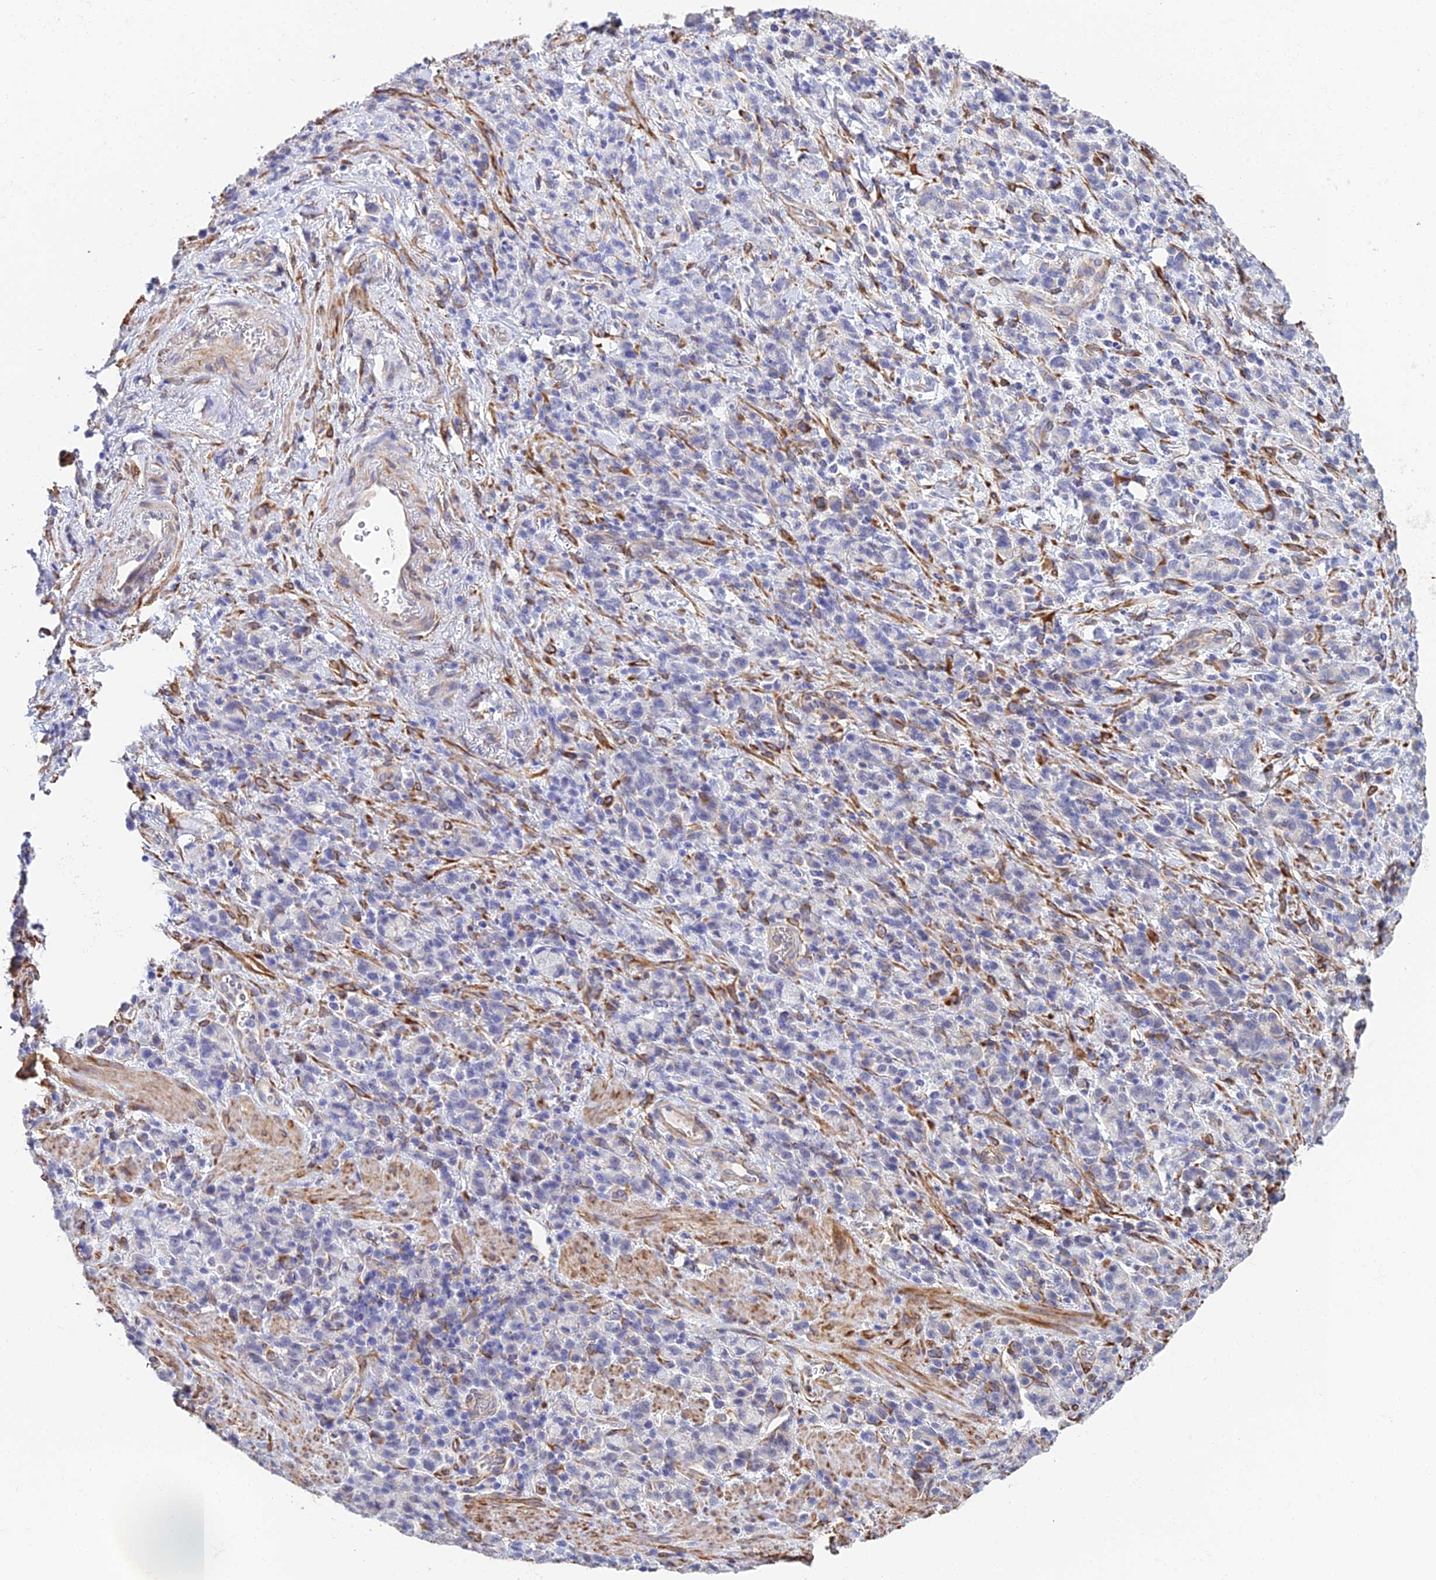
{"staining": {"intensity": "negative", "quantity": "none", "location": "none"}, "tissue": "stomach cancer", "cell_type": "Tumor cells", "image_type": "cancer", "snomed": [{"axis": "morphology", "description": "Adenocarcinoma, NOS"}, {"axis": "topography", "description": "Stomach"}], "caption": "IHC image of stomach cancer stained for a protein (brown), which displays no positivity in tumor cells.", "gene": "MXRA7", "patient": {"sex": "male", "age": 76}}